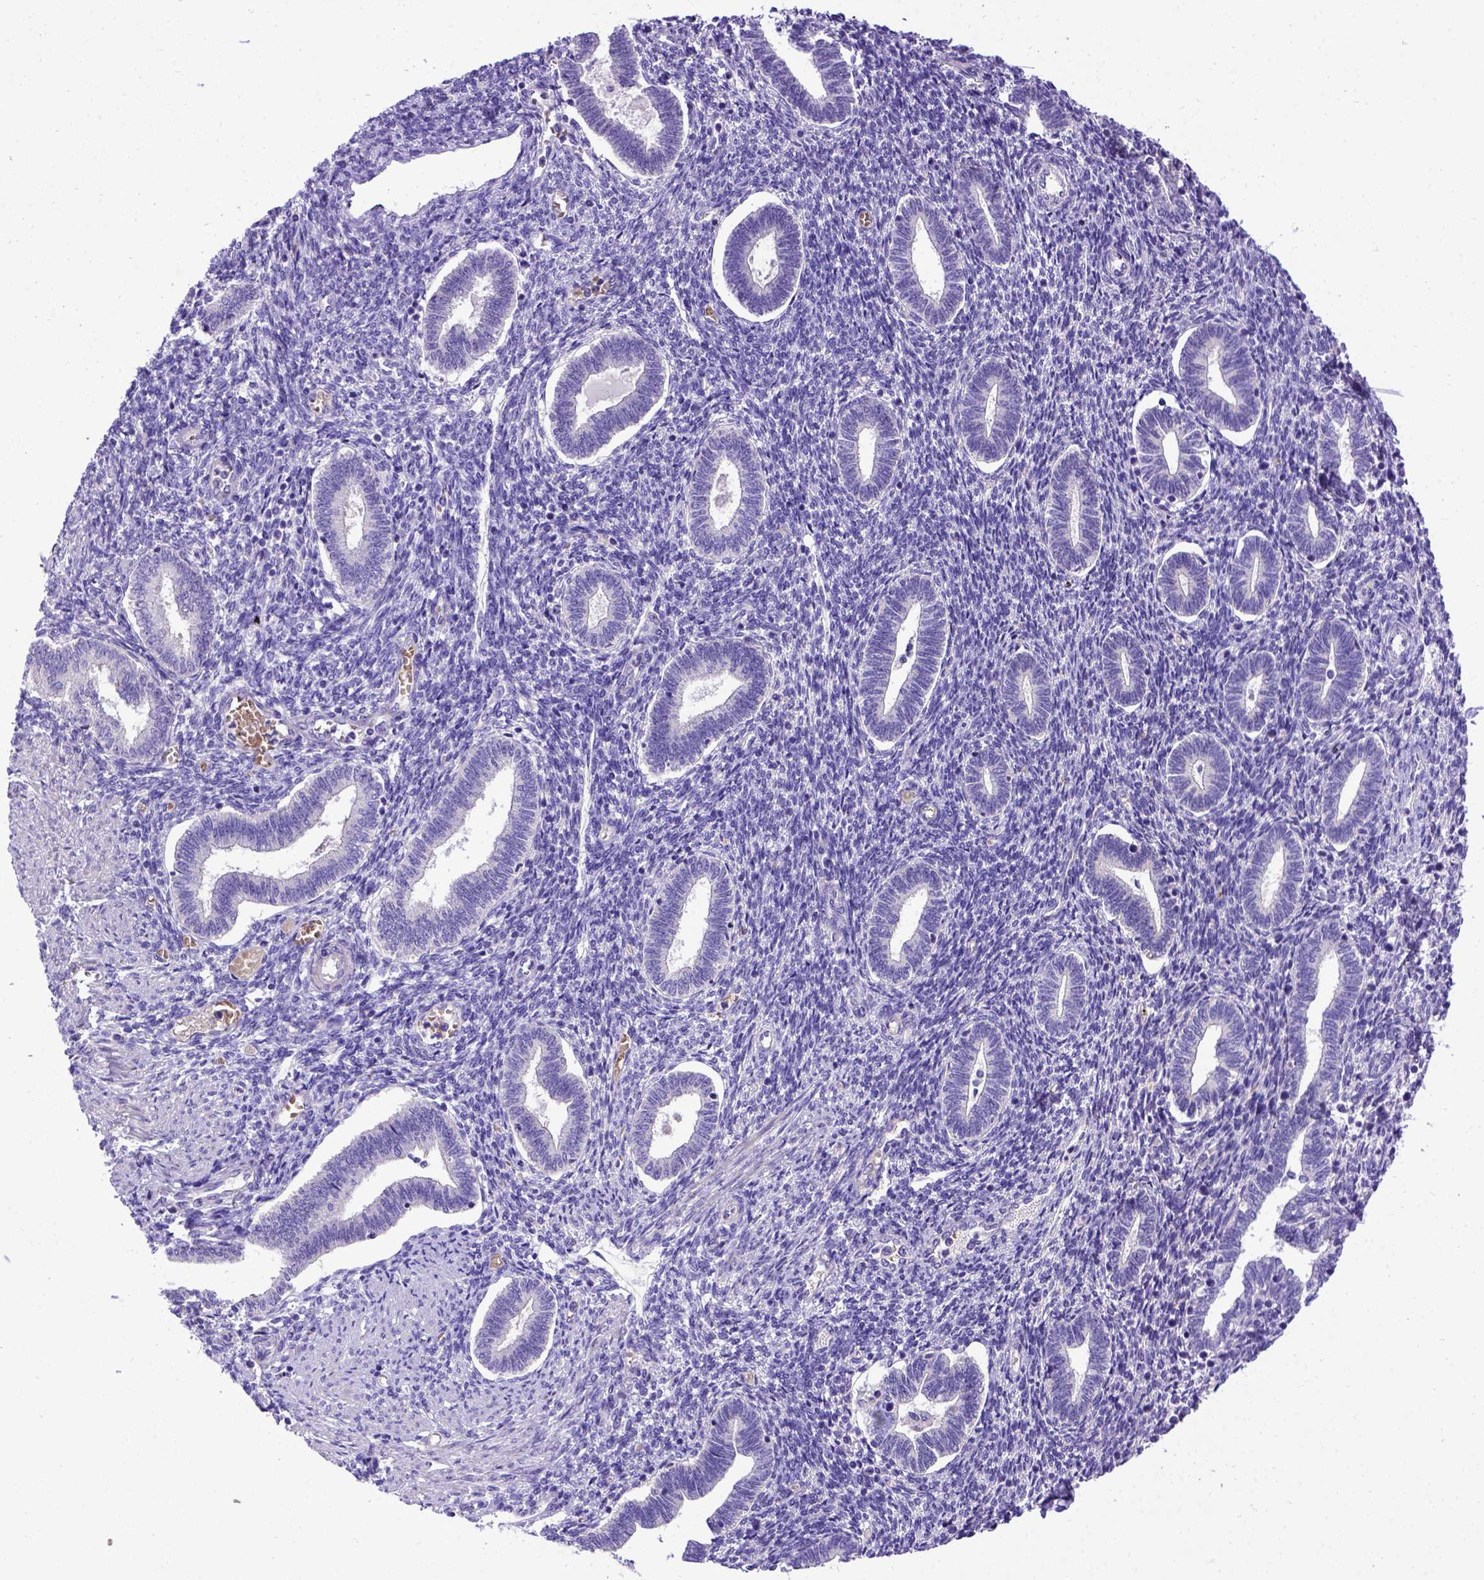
{"staining": {"intensity": "negative", "quantity": "none", "location": "none"}, "tissue": "endometrium", "cell_type": "Cells in endometrial stroma", "image_type": "normal", "snomed": [{"axis": "morphology", "description": "Normal tissue, NOS"}, {"axis": "topography", "description": "Endometrium"}], "caption": "An immunohistochemistry image of normal endometrium is shown. There is no staining in cells in endometrial stroma of endometrium. (DAB immunohistochemistry (IHC) visualized using brightfield microscopy, high magnification).", "gene": "ADAM12", "patient": {"sex": "female", "age": 42}}